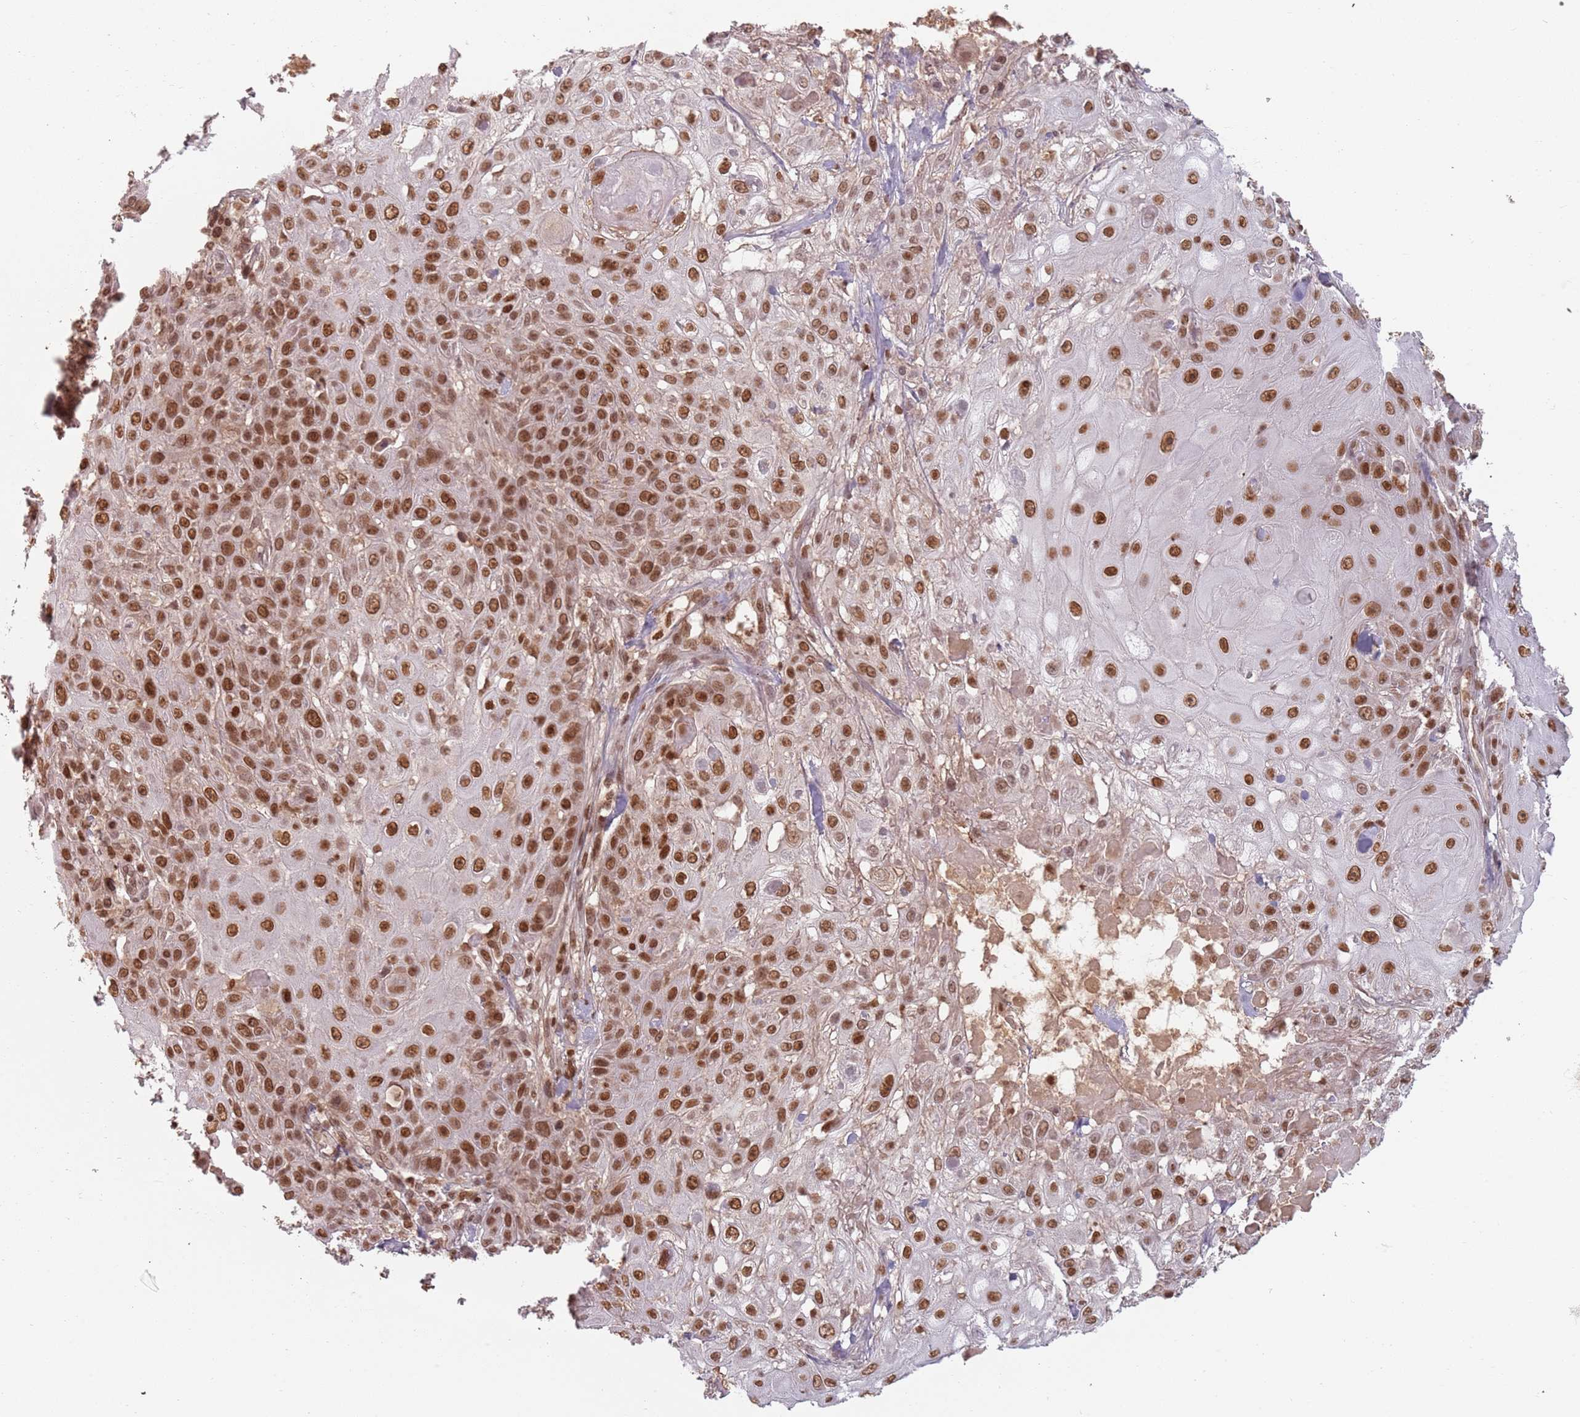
{"staining": {"intensity": "strong", "quantity": ">75%", "location": "nuclear"}, "tissue": "skin cancer", "cell_type": "Tumor cells", "image_type": "cancer", "snomed": [{"axis": "morphology", "description": "Normal tissue, NOS"}, {"axis": "morphology", "description": "Squamous cell carcinoma, NOS"}, {"axis": "topography", "description": "Skin"}, {"axis": "topography", "description": "Cartilage tissue"}], "caption": "Brown immunohistochemical staining in human skin squamous cell carcinoma displays strong nuclear expression in approximately >75% of tumor cells.", "gene": "NUP50", "patient": {"sex": "female", "age": 79}}